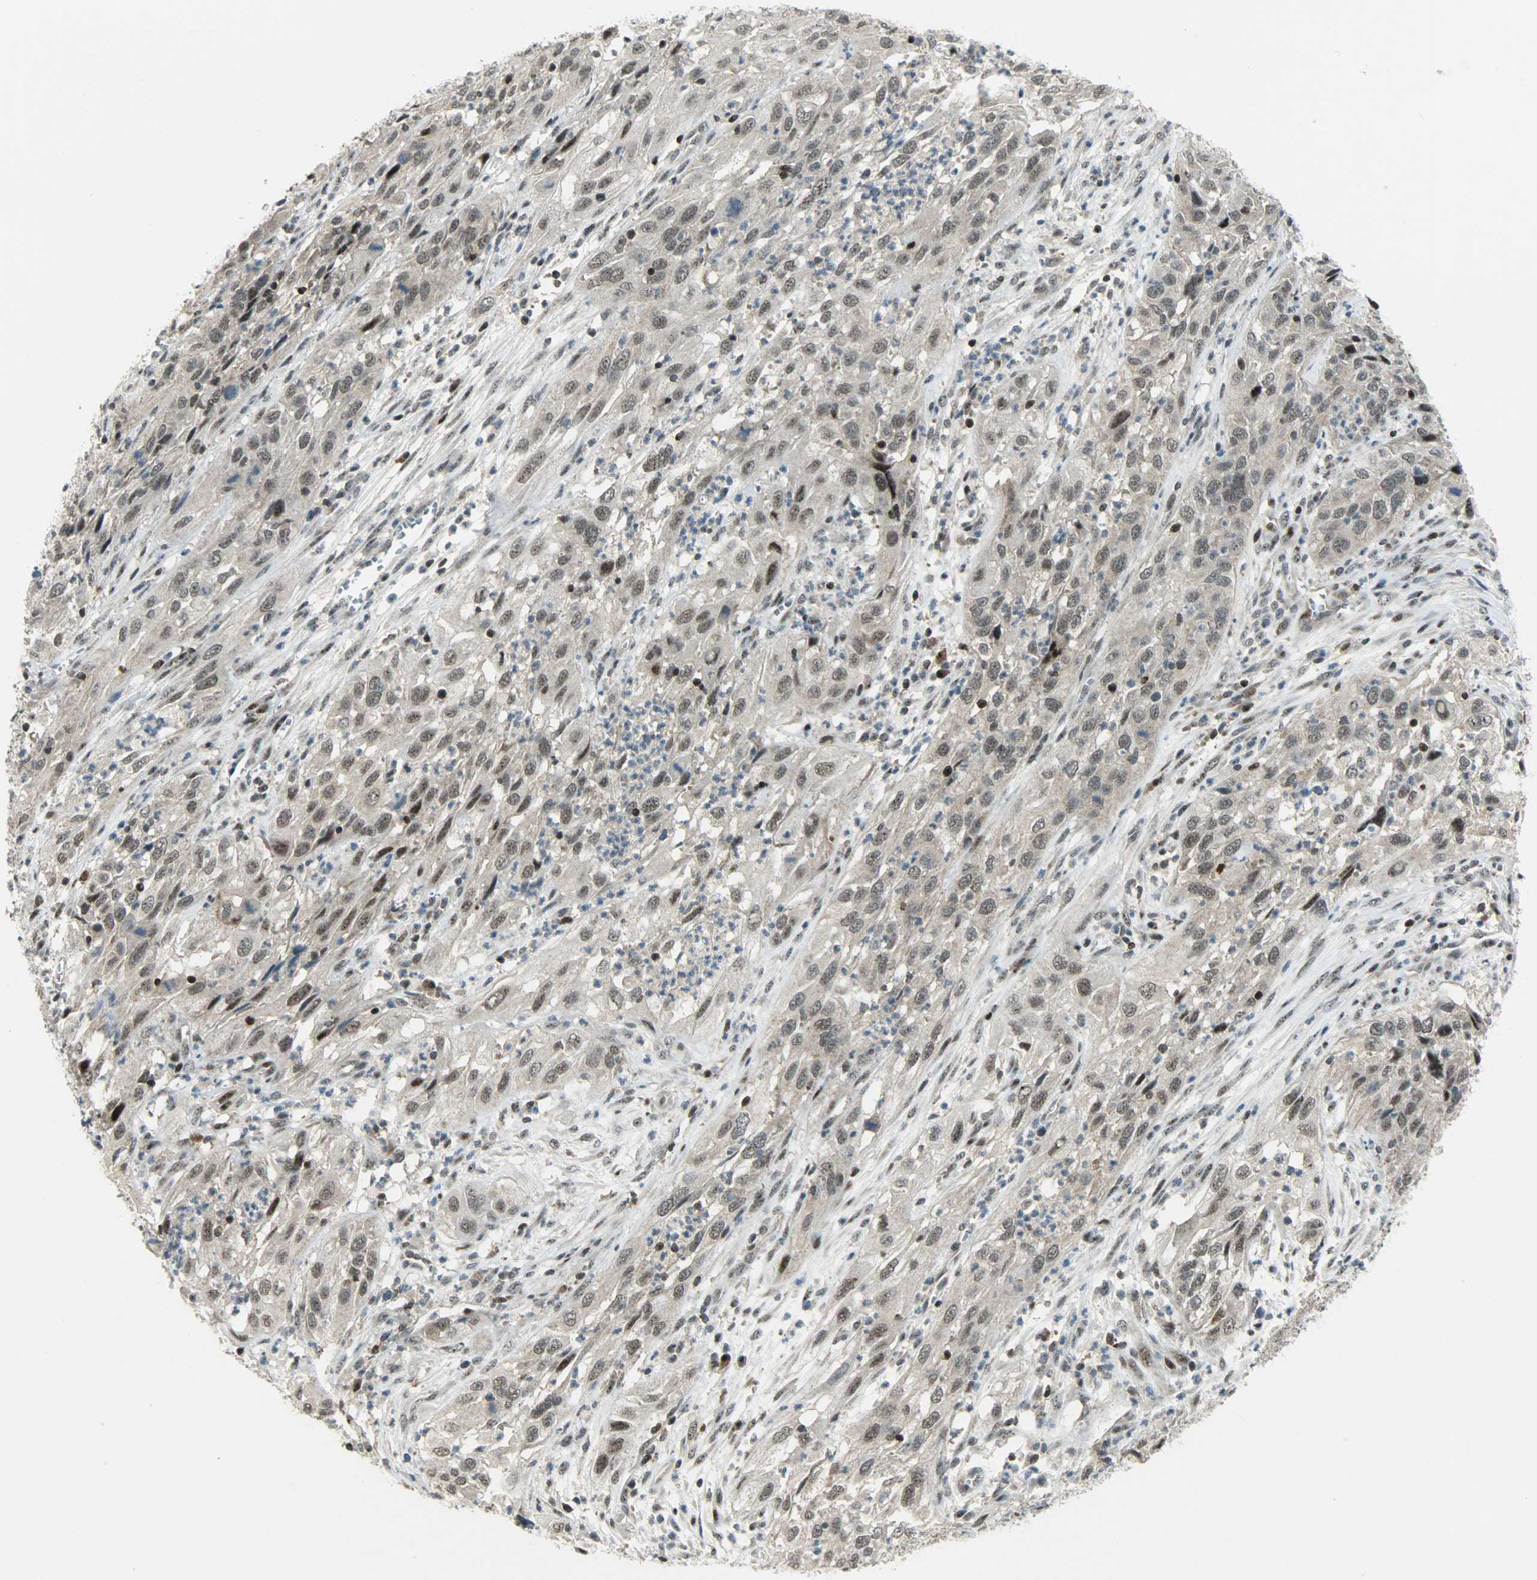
{"staining": {"intensity": "weak", "quantity": "25%-75%", "location": "nuclear"}, "tissue": "cervical cancer", "cell_type": "Tumor cells", "image_type": "cancer", "snomed": [{"axis": "morphology", "description": "Squamous cell carcinoma, NOS"}, {"axis": "topography", "description": "Cervix"}], "caption": "This image displays squamous cell carcinoma (cervical) stained with immunohistochemistry to label a protein in brown. The nuclear of tumor cells show weak positivity for the protein. Nuclei are counter-stained blue.", "gene": "IL15", "patient": {"sex": "female", "age": 32}}